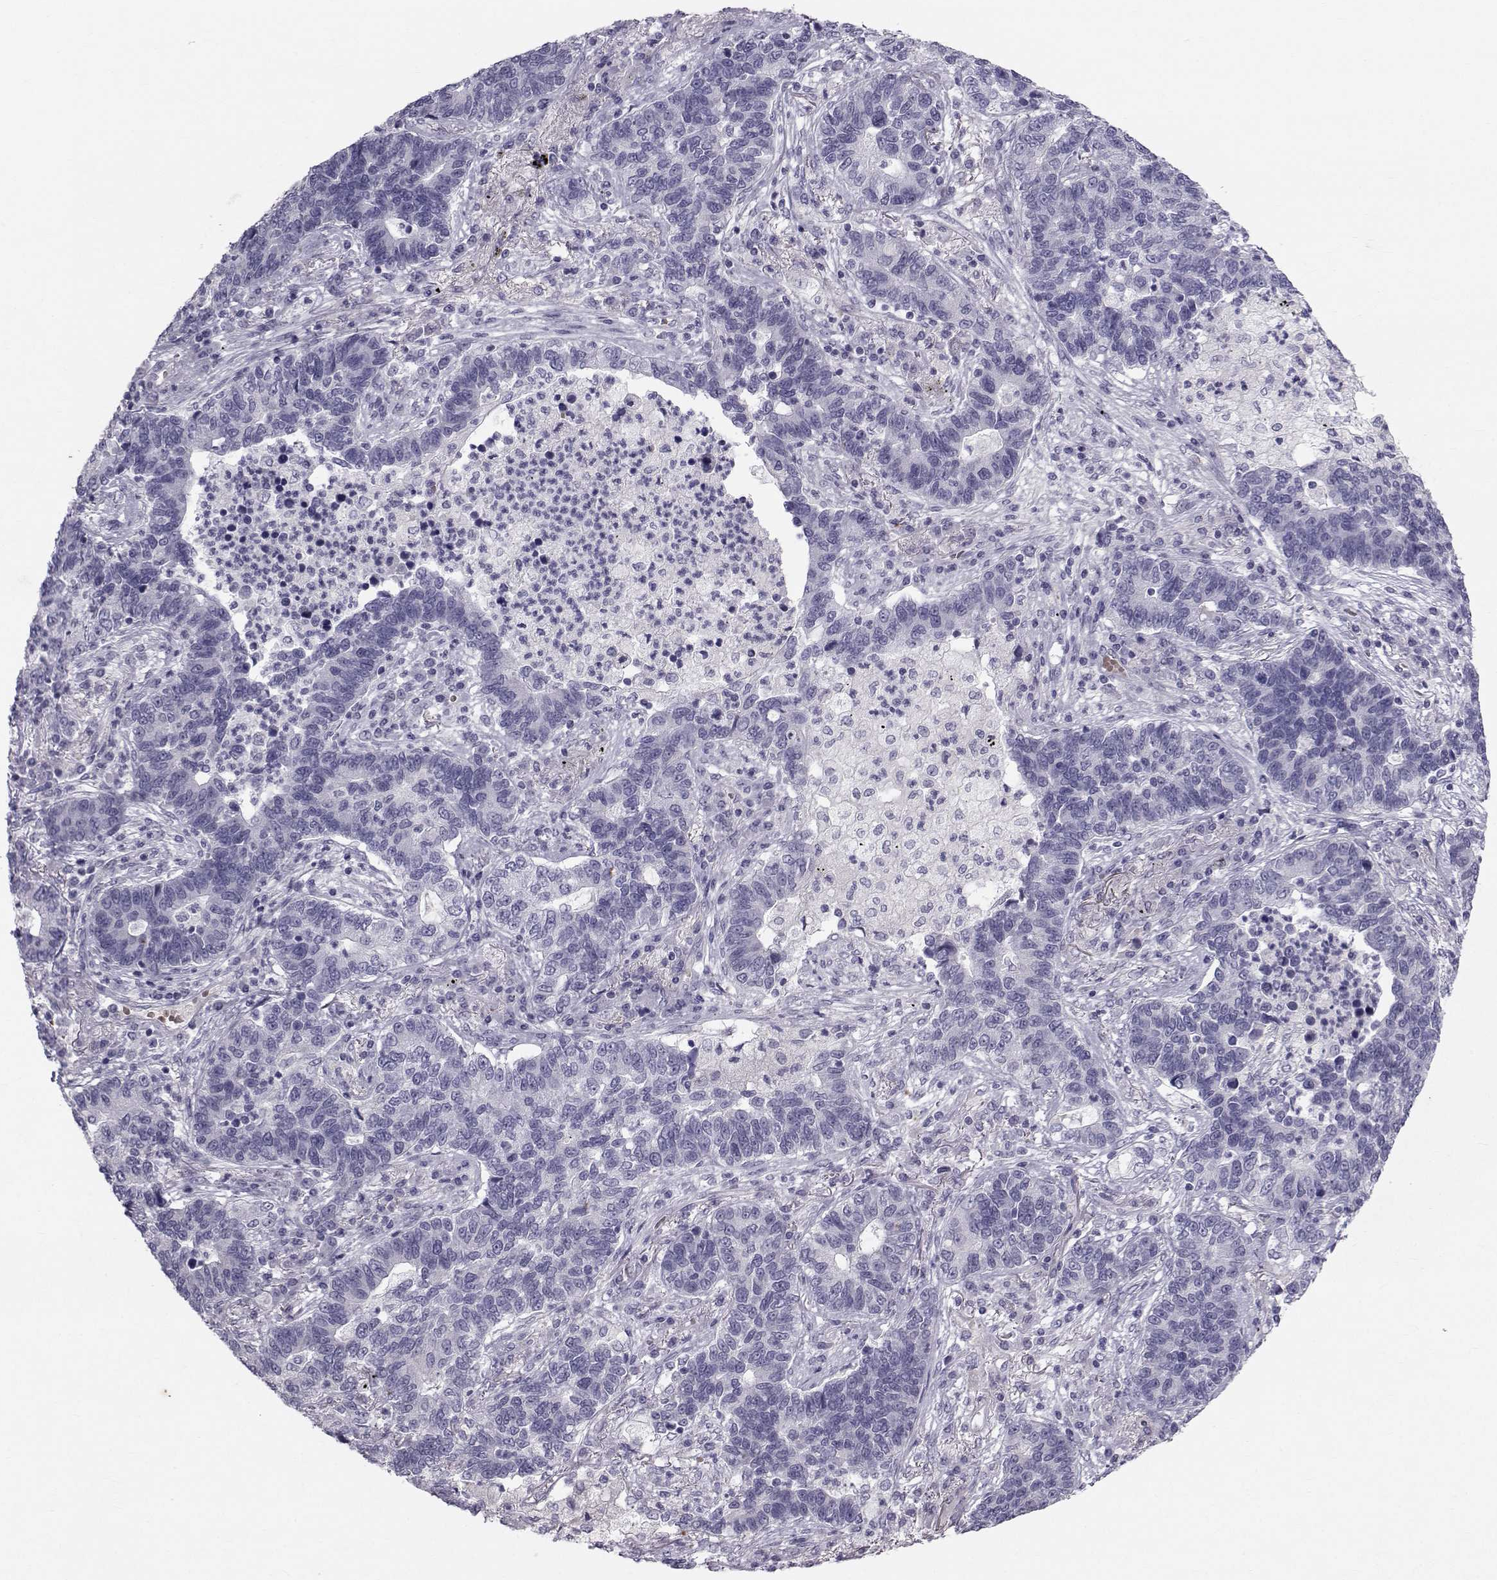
{"staining": {"intensity": "negative", "quantity": "none", "location": "none"}, "tissue": "lung cancer", "cell_type": "Tumor cells", "image_type": "cancer", "snomed": [{"axis": "morphology", "description": "Adenocarcinoma, NOS"}, {"axis": "topography", "description": "Lung"}], "caption": "The image exhibits no staining of tumor cells in lung cancer.", "gene": "GARIN3", "patient": {"sex": "female", "age": 57}}